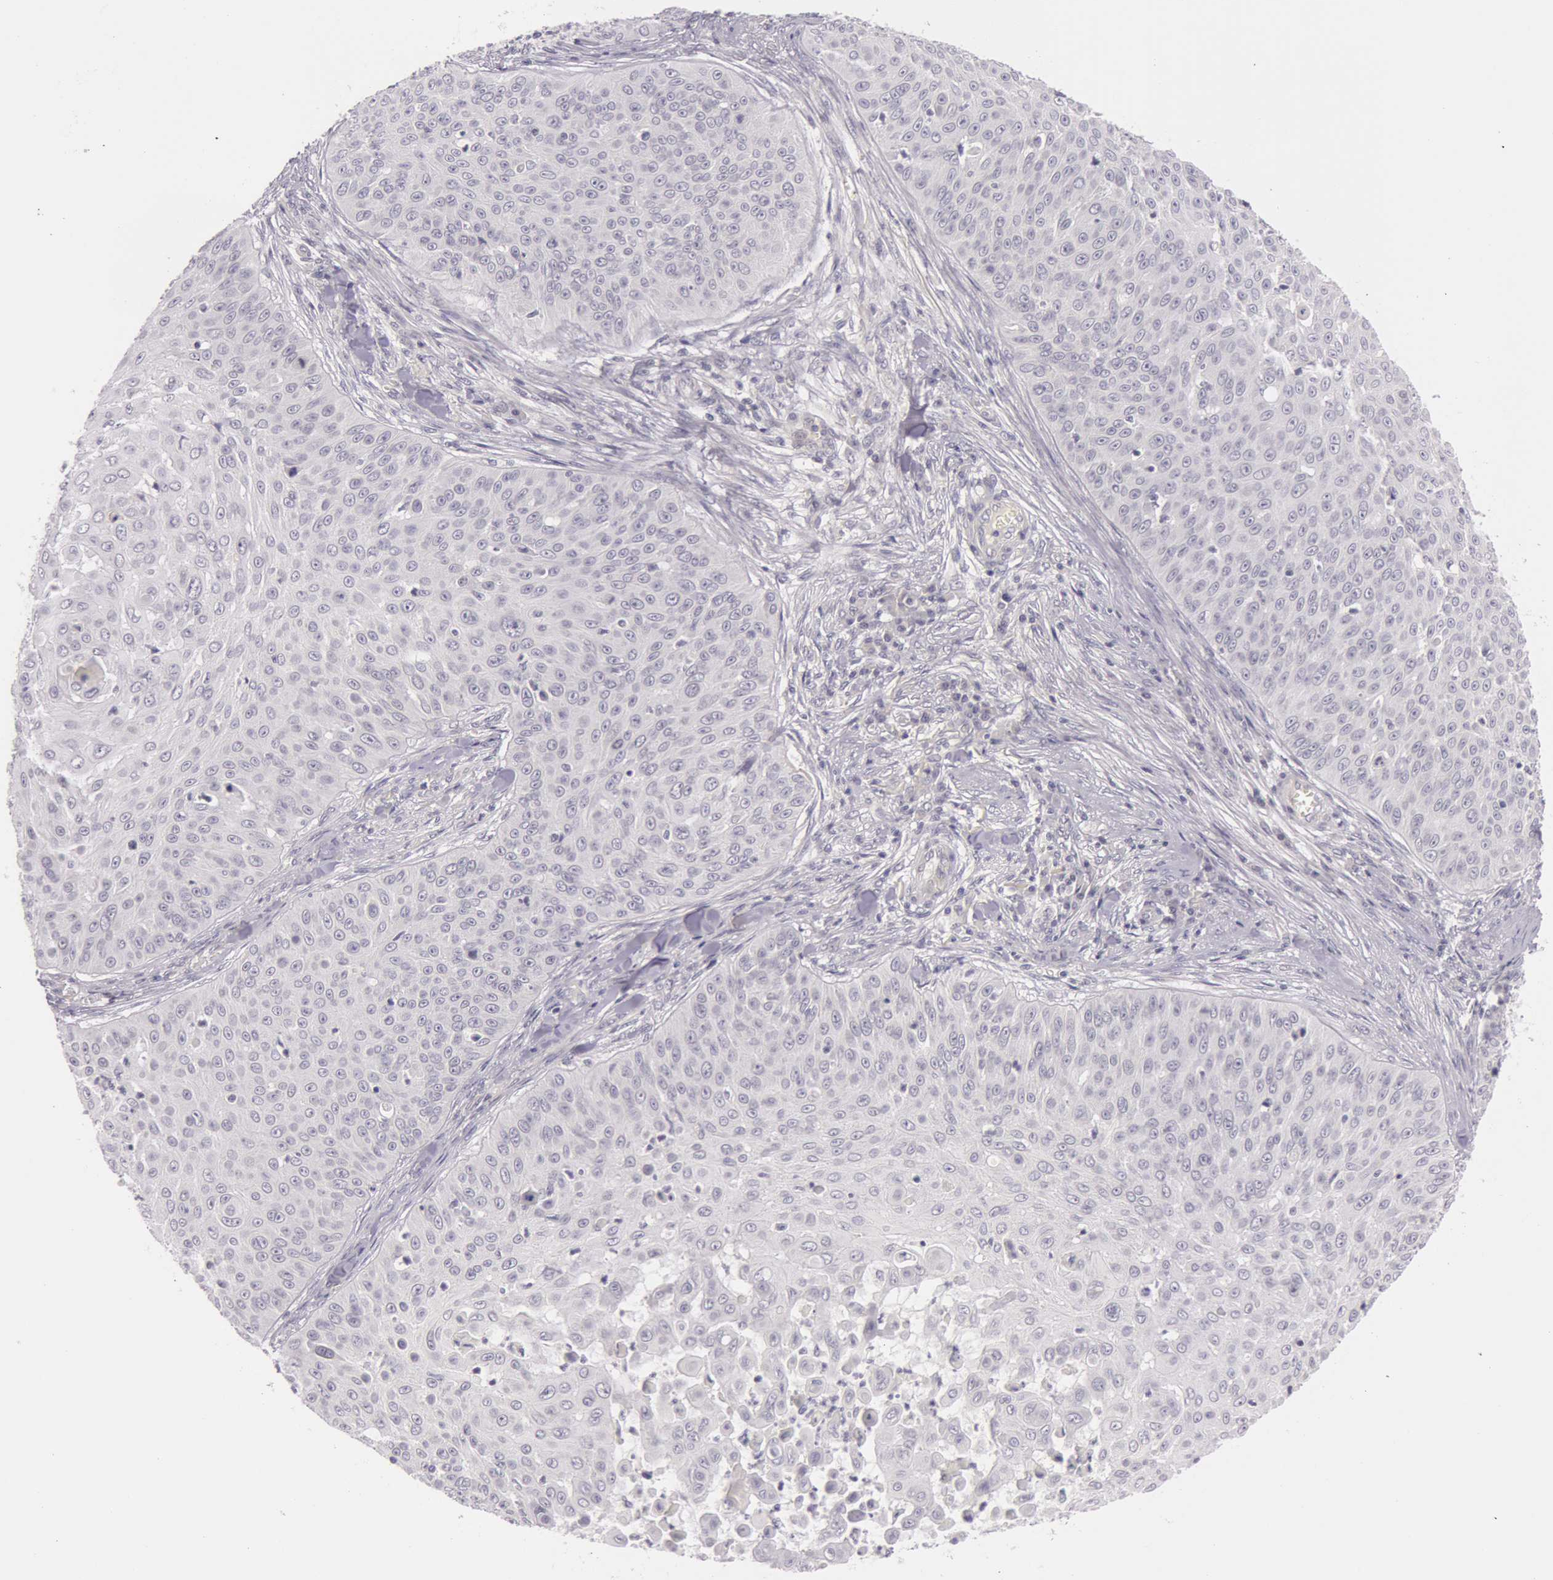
{"staining": {"intensity": "negative", "quantity": "none", "location": "none"}, "tissue": "skin cancer", "cell_type": "Tumor cells", "image_type": "cancer", "snomed": [{"axis": "morphology", "description": "Squamous cell carcinoma, NOS"}, {"axis": "topography", "description": "Skin"}], "caption": "DAB (3,3'-diaminobenzidine) immunohistochemical staining of human squamous cell carcinoma (skin) shows no significant expression in tumor cells. The staining is performed using DAB brown chromogen with nuclei counter-stained in using hematoxylin.", "gene": "RBMY1F", "patient": {"sex": "male", "age": 82}}